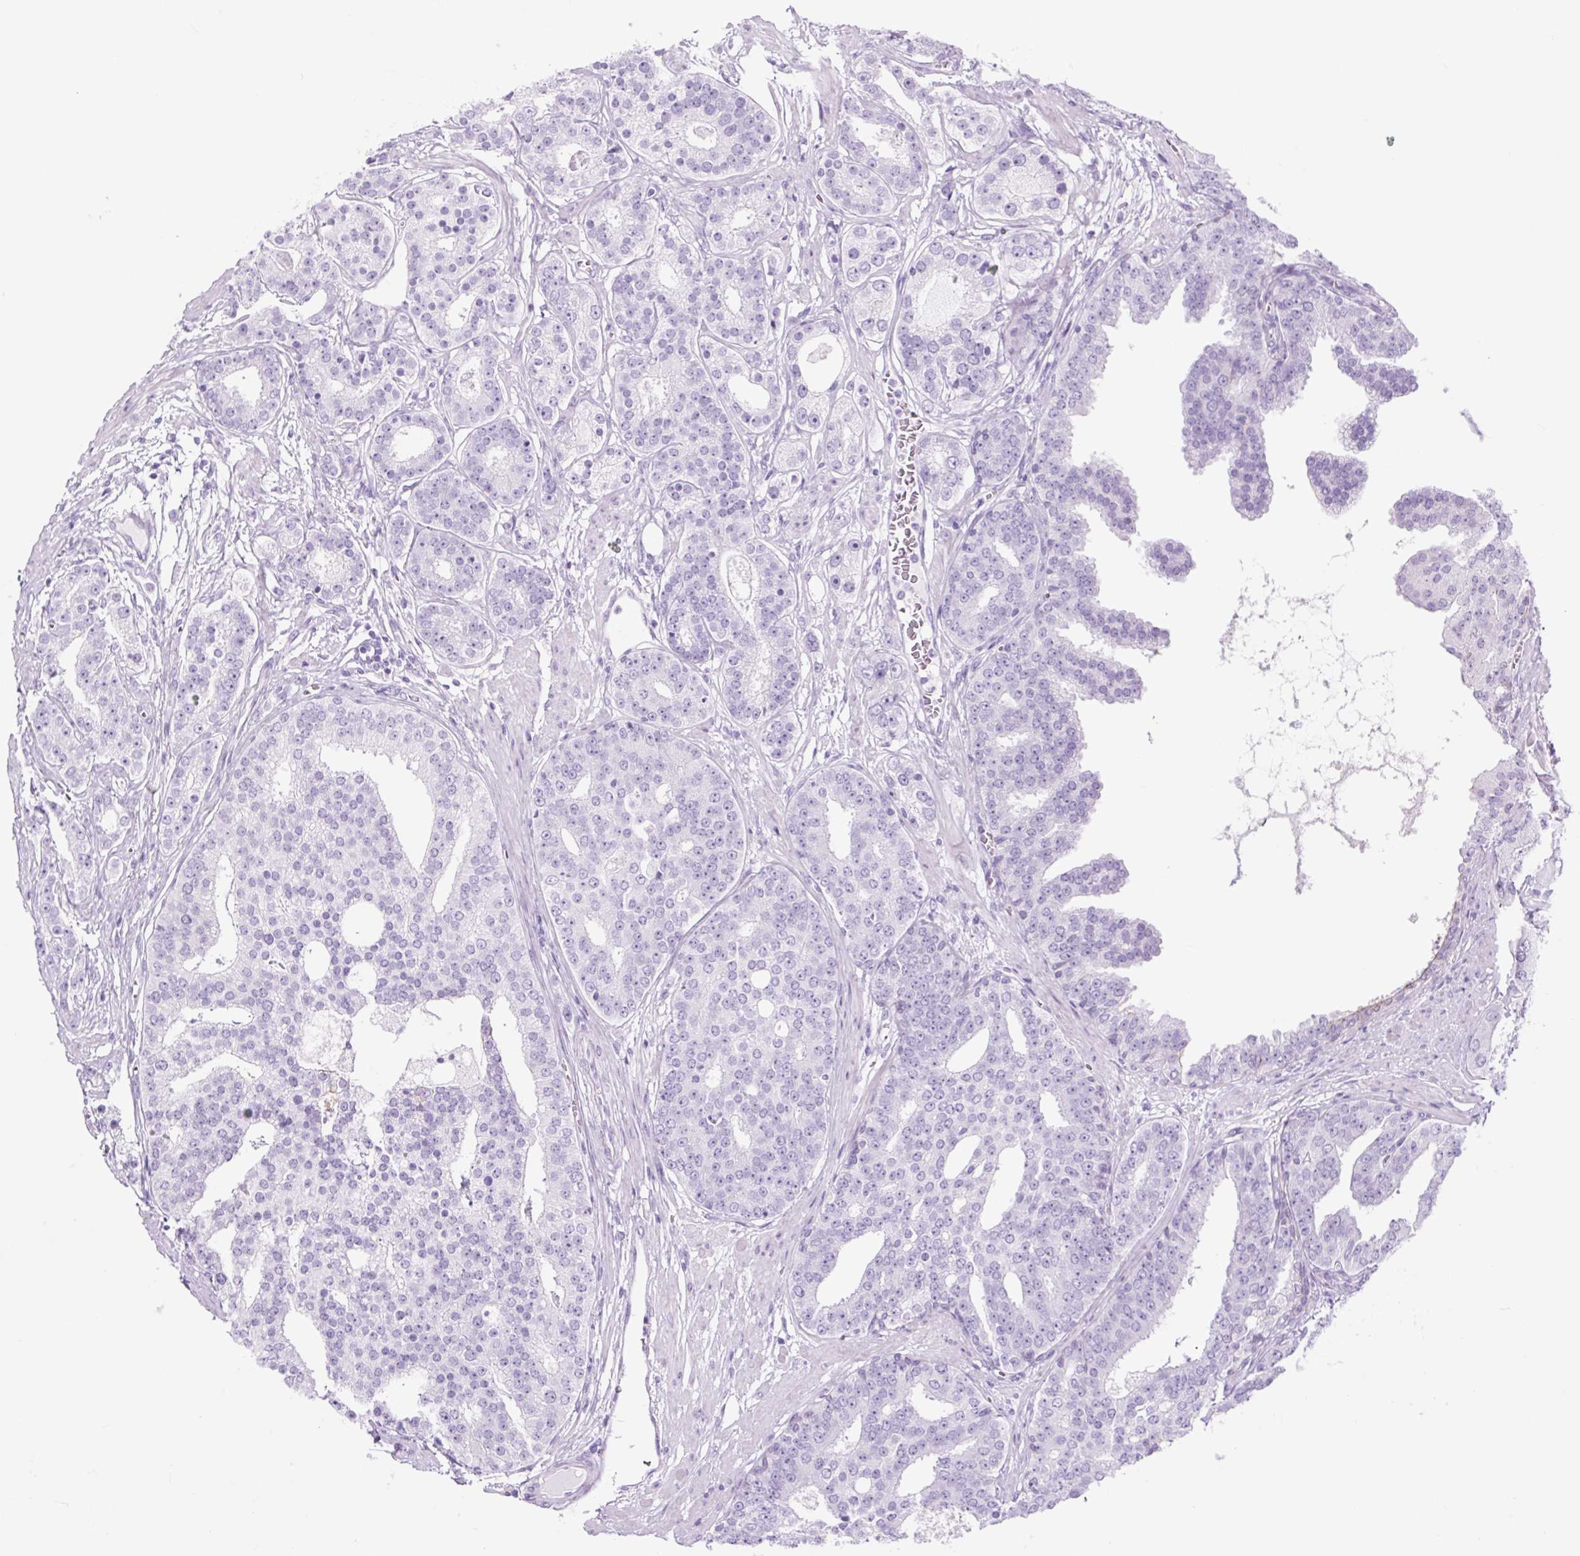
{"staining": {"intensity": "negative", "quantity": "none", "location": "none"}, "tissue": "prostate cancer", "cell_type": "Tumor cells", "image_type": "cancer", "snomed": [{"axis": "morphology", "description": "Adenocarcinoma, High grade"}, {"axis": "topography", "description": "Prostate"}], "caption": "The histopathology image exhibits no staining of tumor cells in prostate cancer (adenocarcinoma (high-grade)). (DAB immunohistochemistry visualized using brightfield microscopy, high magnification).", "gene": "TFF2", "patient": {"sex": "male", "age": 71}}